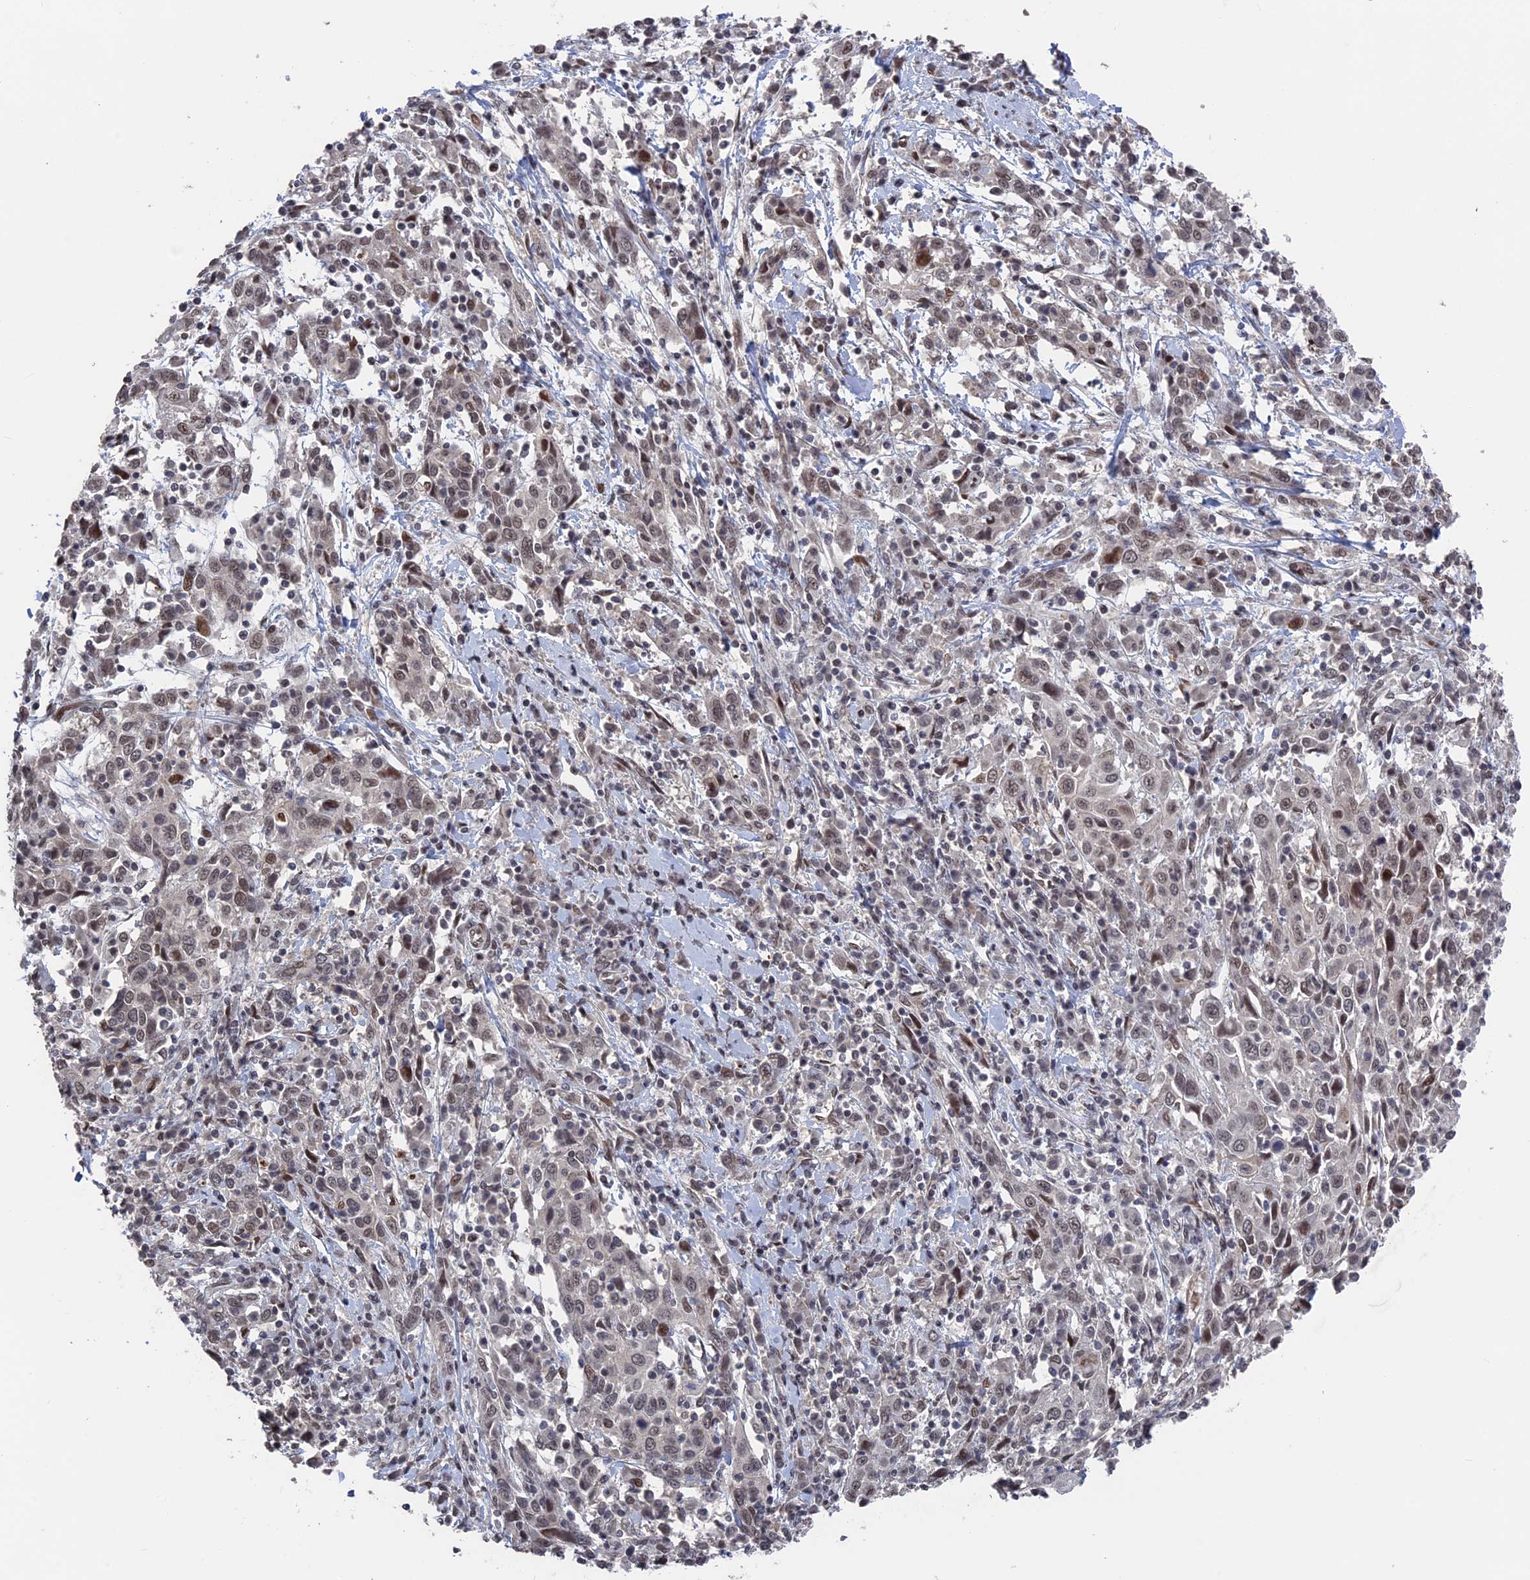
{"staining": {"intensity": "weak", "quantity": ">75%", "location": "nuclear"}, "tissue": "cervical cancer", "cell_type": "Tumor cells", "image_type": "cancer", "snomed": [{"axis": "morphology", "description": "Squamous cell carcinoma, NOS"}, {"axis": "topography", "description": "Cervix"}], "caption": "Squamous cell carcinoma (cervical) tissue demonstrates weak nuclear staining in about >75% of tumor cells, visualized by immunohistochemistry. Nuclei are stained in blue.", "gene": "NR2C2AP", "patient": {"sex": "female", "age": 46}}